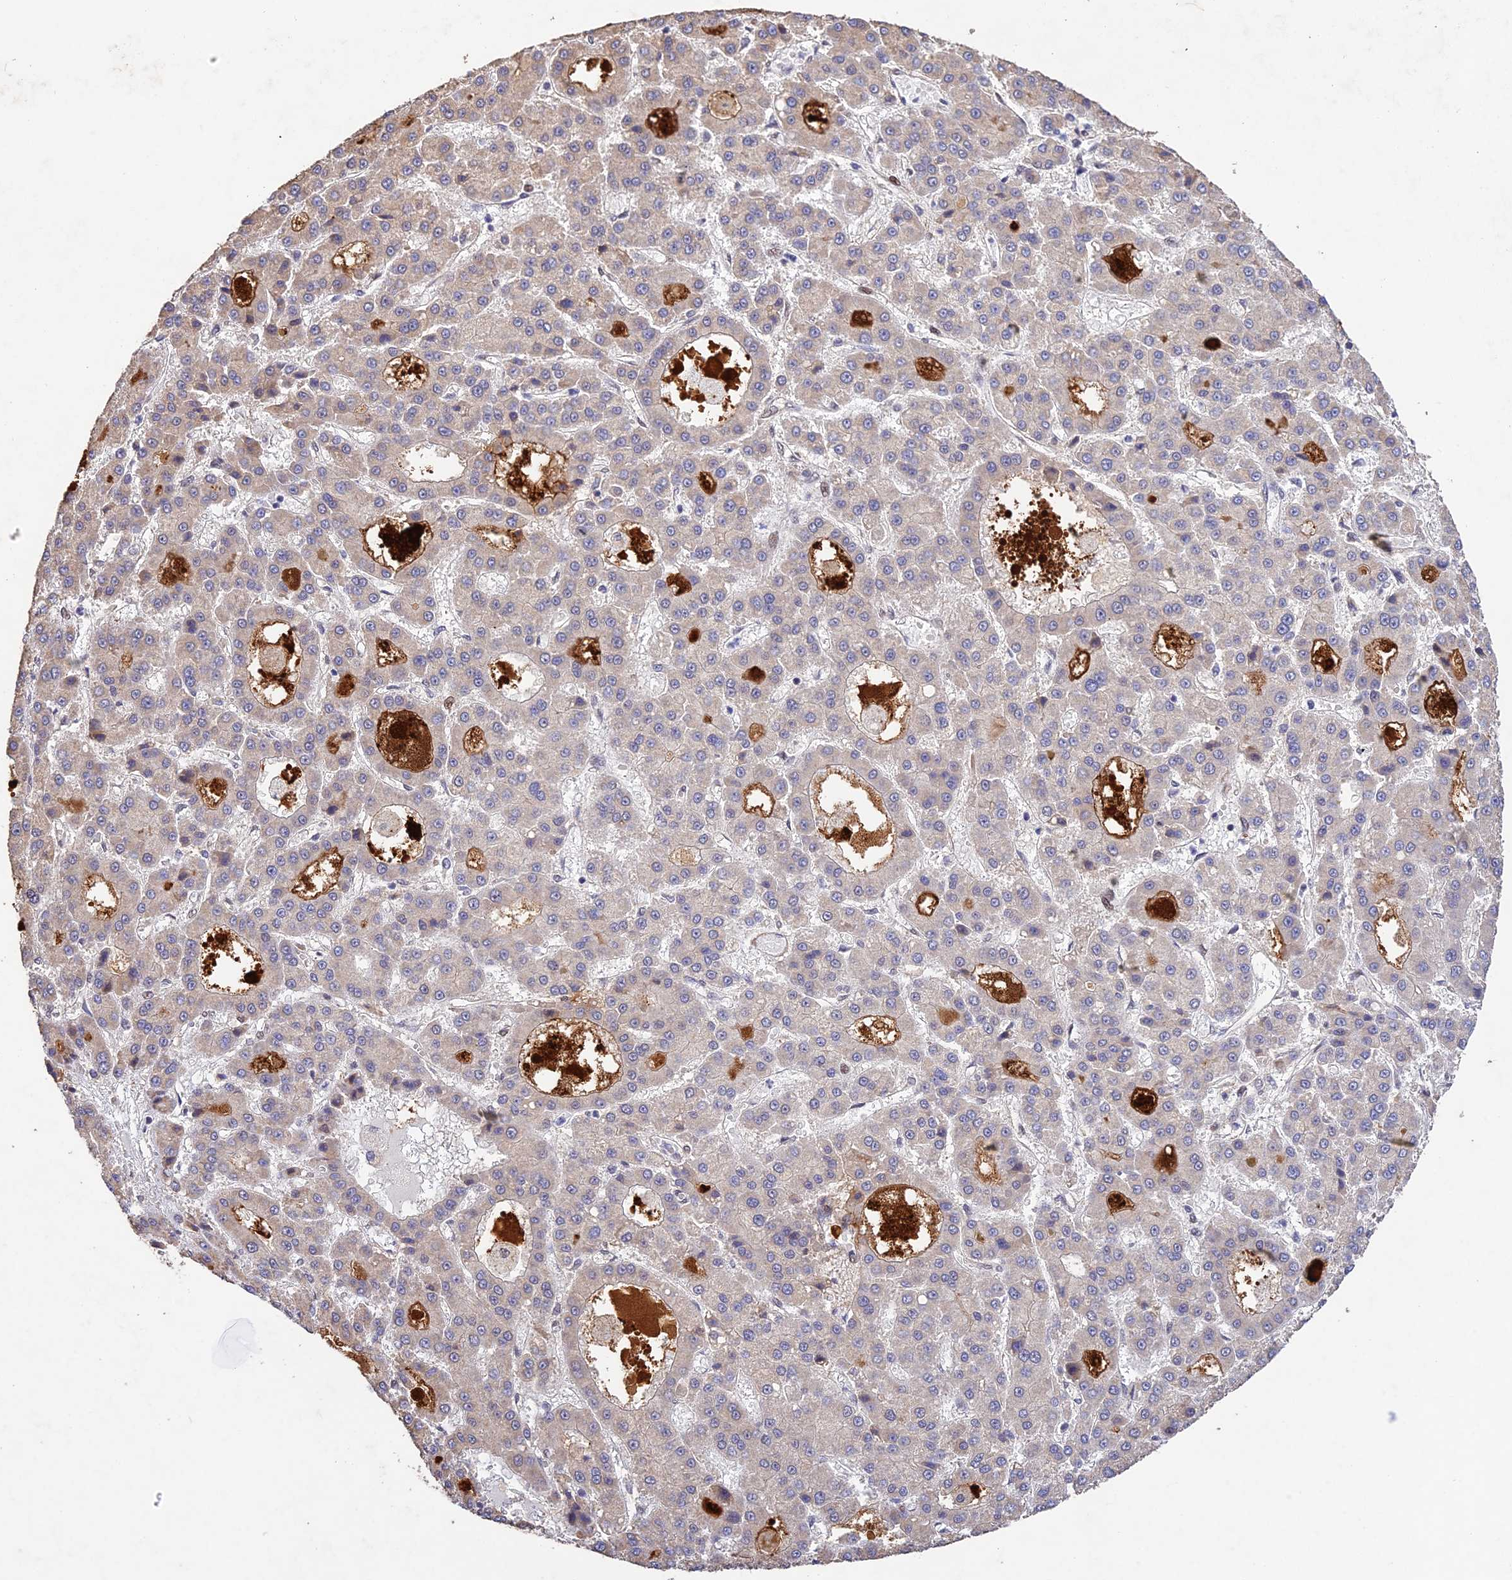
{"staining": {"intensity": "weak", "quantity": "<25%", "location": "cytoplasmic/membranous"}, "tissue": "liver cancer", "cell_type": "Tumor cells", "image_type": "cancer", "snomed": [{"axis": "morphology", "description": "Carcinoma, Hepatocellular, NOS"}, {"axis": "topography", "description": "Liver"}], "caption": "Immunohistochemical staining of hepatocellular carcinoma (liver) reveals no significant expression in tumor cells.", "gene": "WDR55", "patient": {"sex": "male", "age": 70}}